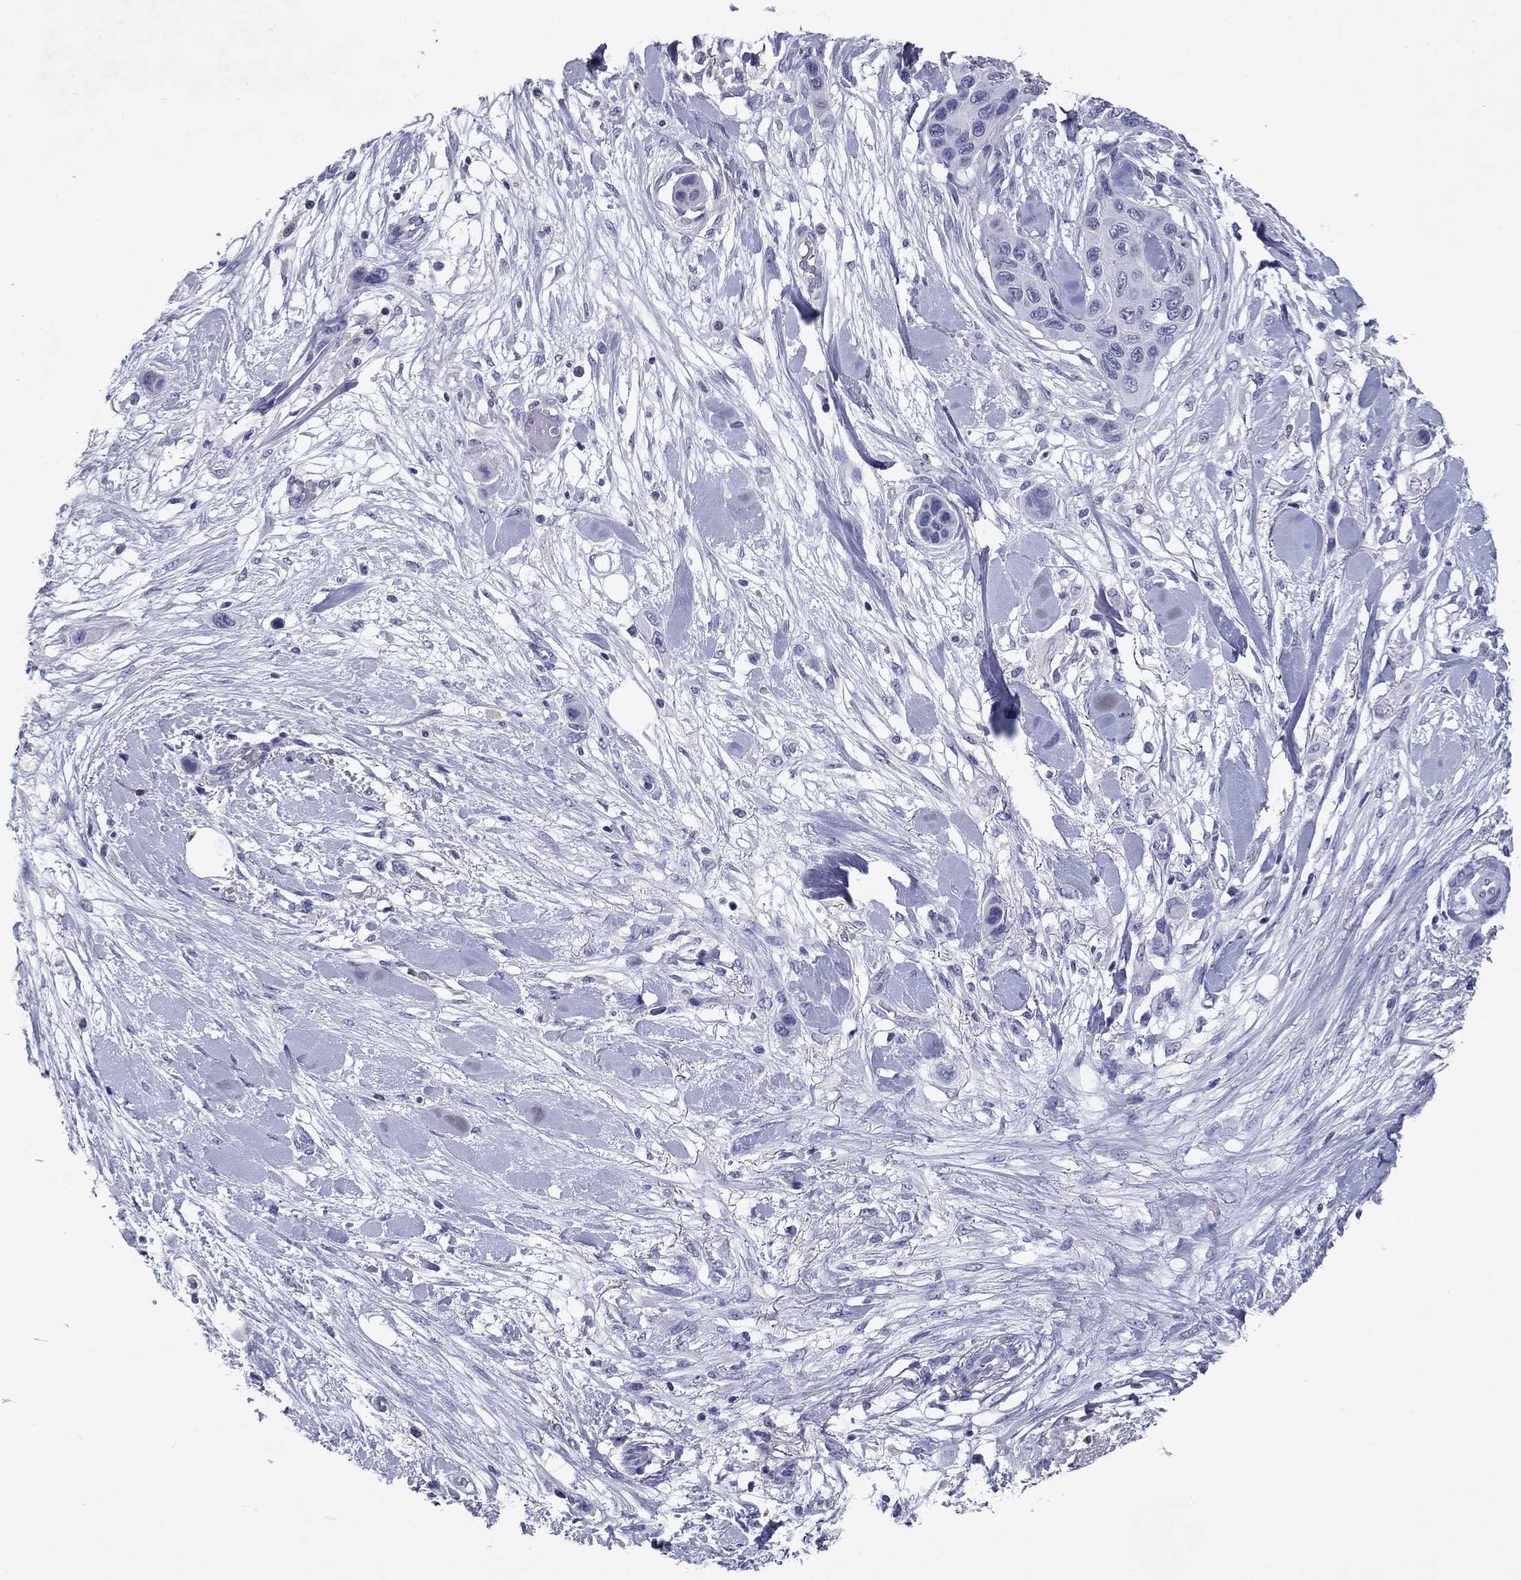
{"staining": {"intensity": "negative", "quantity": "none", "location": "none"}, "tissue": "skin cancer", "cell_type": "Tumor cells", "image_type": "cancer", "snomed": [{"axis": "morphology", "description": "Squamous cell carcinoma, NOS"}, {"axis": "topography", "description": "Skin"}], "caption": "IHC image of skin cancer stained for a protein (brown), which exhibits no expression in tumor cells.", "gene": "CFAP119", "patient": {"sex": "male", "age": 79}}